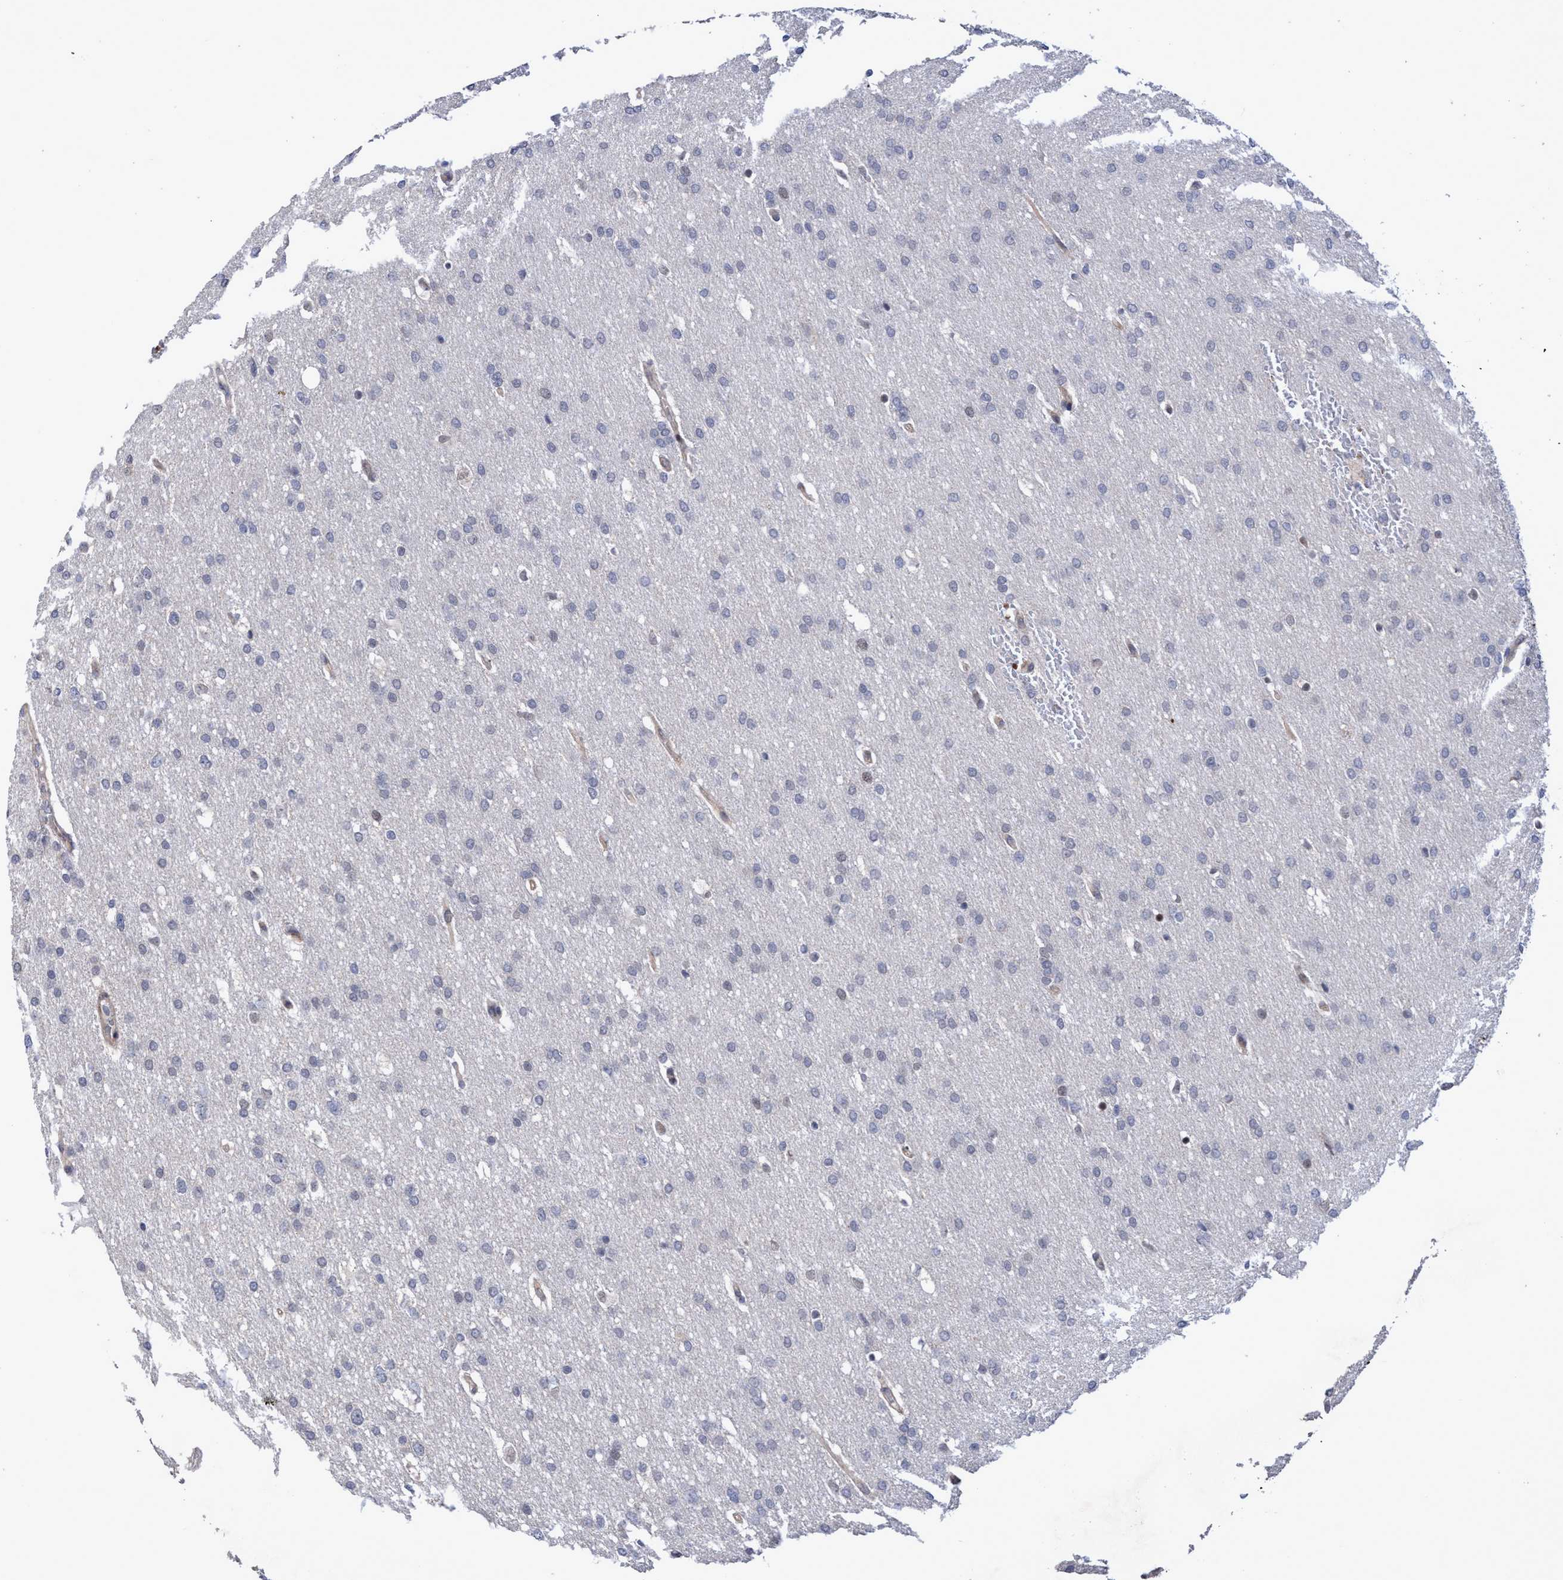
{"staining": {"intensity": "negative", "quantity": "none", "location": "none"}, "tissue": "glioma", "cell_type": "Tumor cells", "image_type": "cancer", "snomed": [{"axis": "morphology", "description": "Glioma, malignant, Low grade"}, {"axis": "topography", "description": "Brain"}], "caption": "Histopathology image shows no protein expression in tumor cells of glioma tissue.", "gene": "ZNF750", "patient": {"sex": "female", "age": 37}}